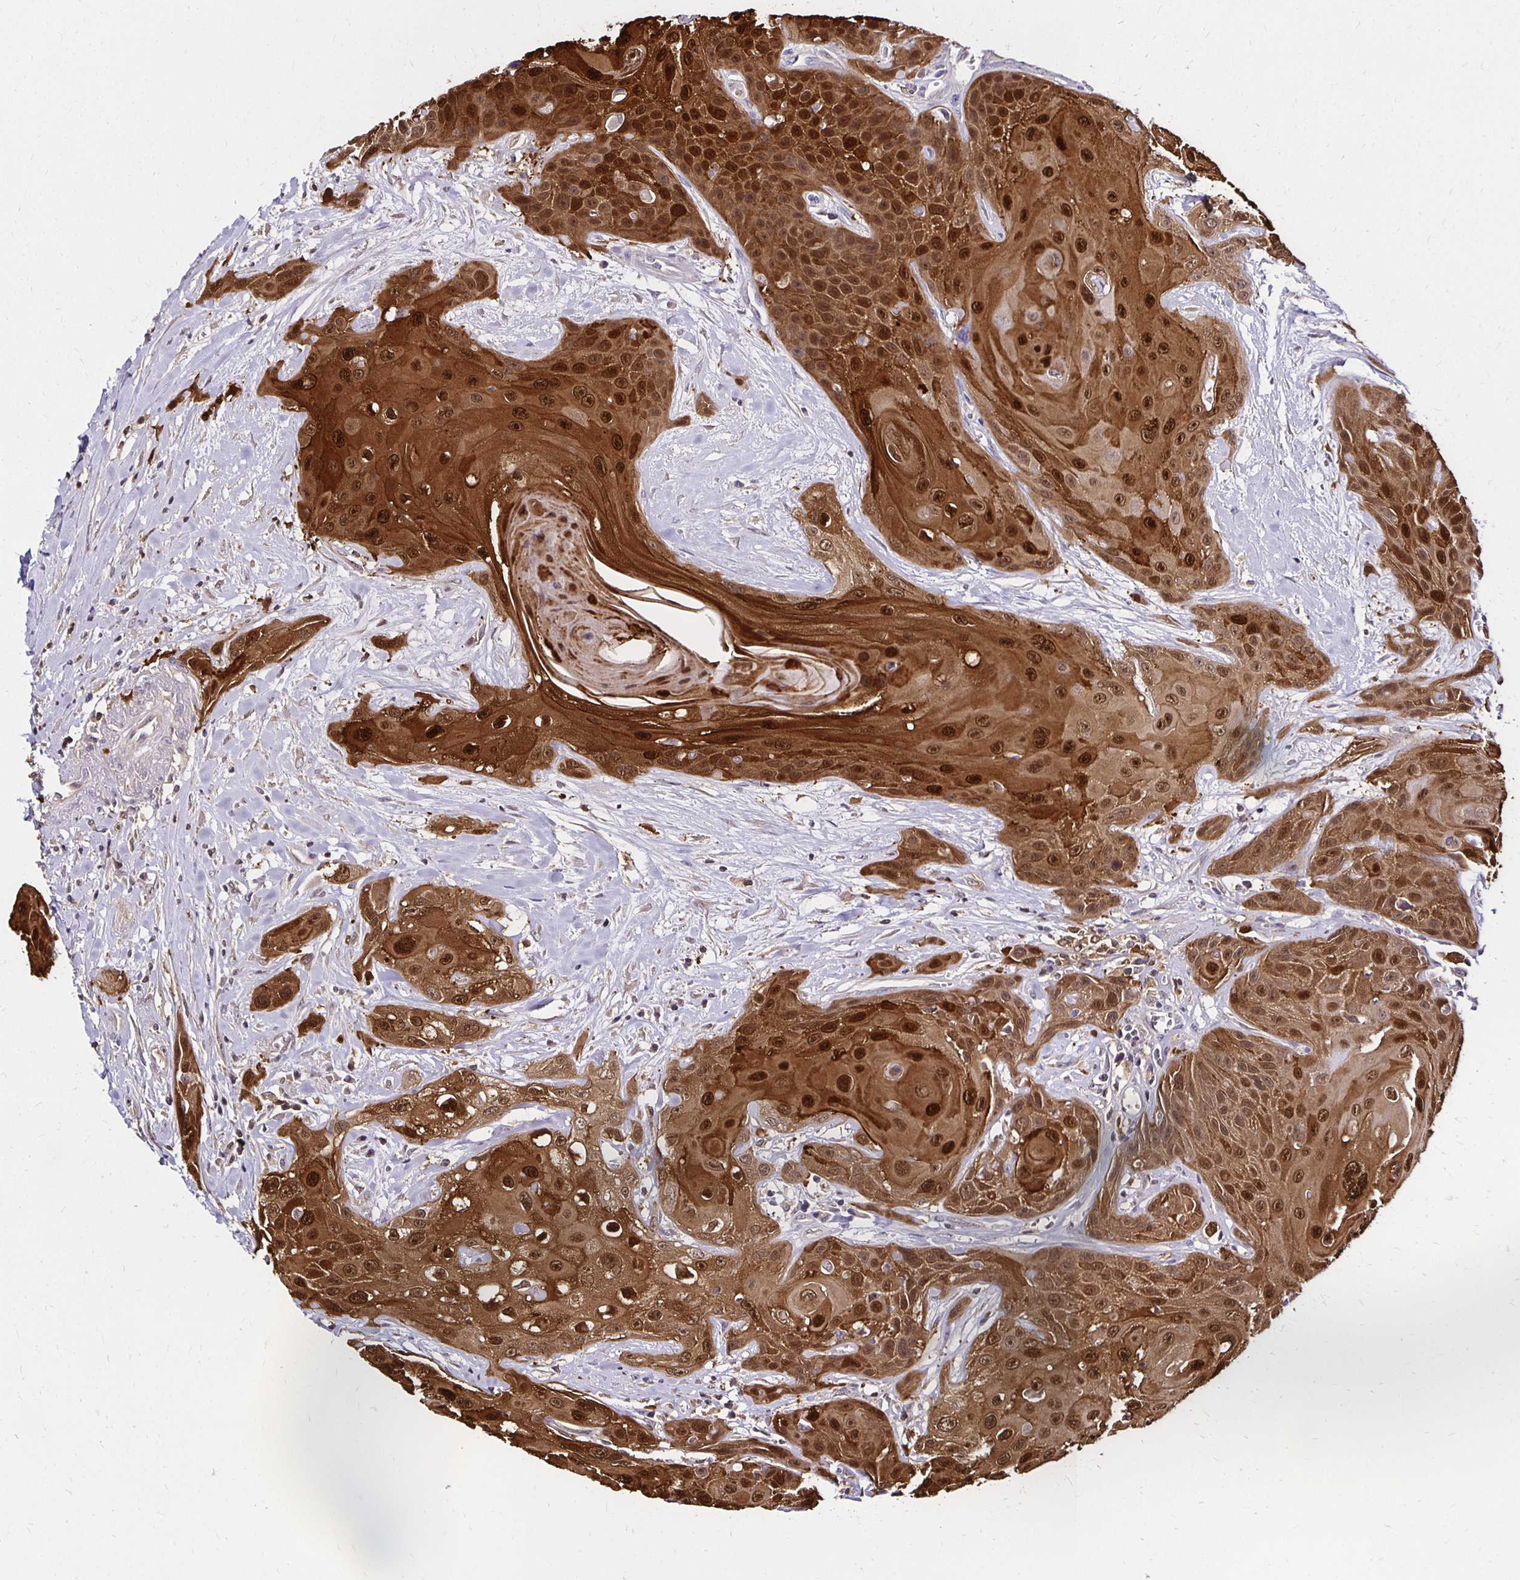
{"staining": {"intensity": "strong", "quantity": ">75%", "location": "cytoplasmic/membranous,nuclear"}, "tissue": "head and neck cancer", "cell_type": "Tumor cells", "image_type": "cancer", "snomed": [{"axis": "morphology", "description": "Squamous cell carcinoma, NOS"}, {"axis": "topography", "description": "Head-Neck"}], "caption": "Head and neck cancer was stained to show a protein in brown. There is high levels of strong cytoplasmic/membranous and nuclear positivity in about >75% of tumor cells.", "gene": "TXN", "patient": {"sex": "female", "age": 73}}